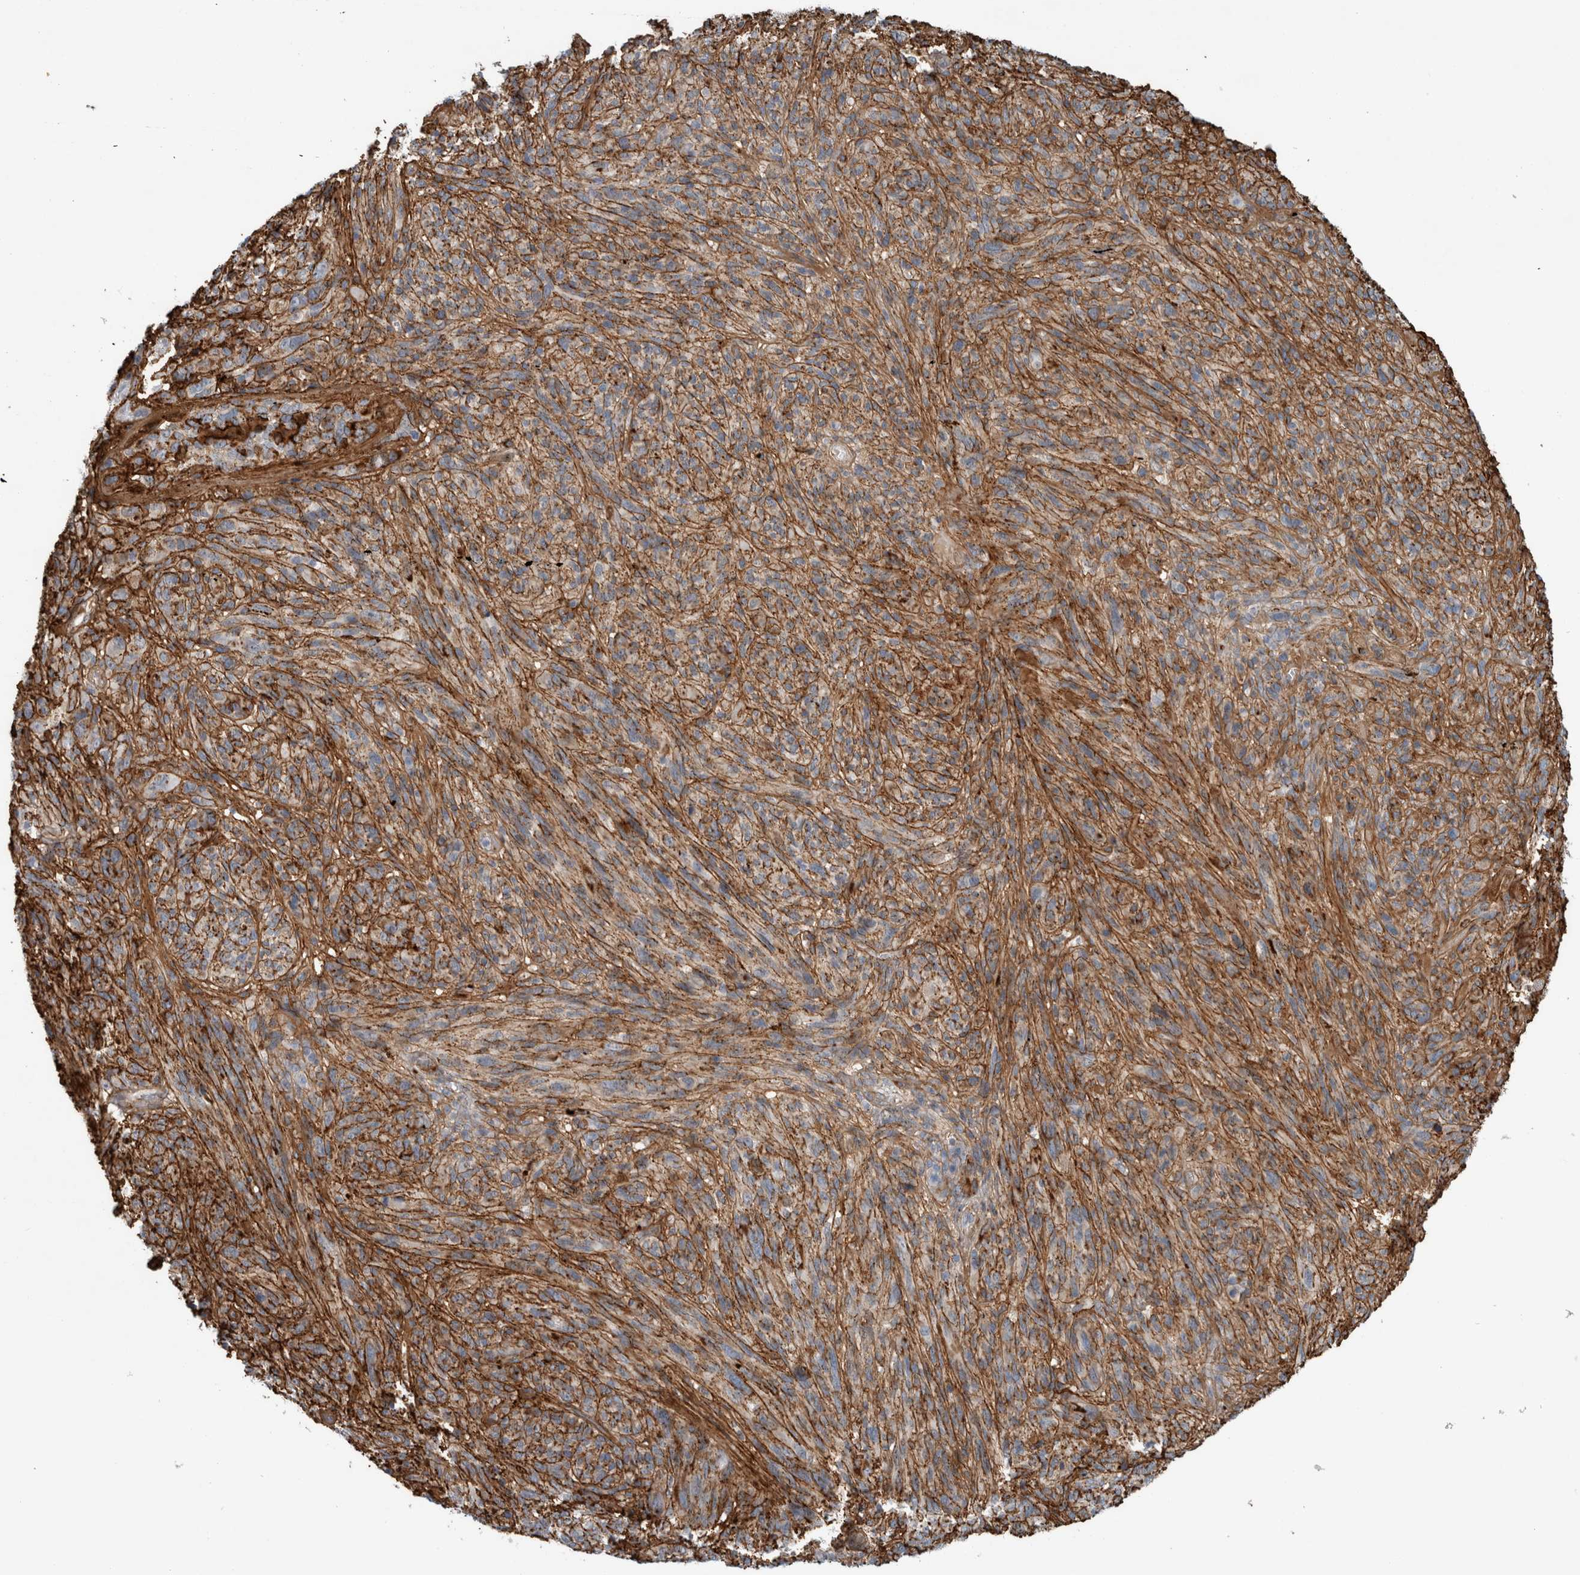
{"staining": {"intensity": "weak", "quantity": ">75%", "location": "cytoplasmic/membranous"}, "tissue": "melanoma", "cell_type": "Tumor cells", "image_type": "cancer", "snomed": [{"axis": "morphology", "description": "Malignant melanoma, NOS"}, {"axis": "topography", "description": "Skin of head"}], "caption": "A micrograph of malignant melanoma stained for a protein shows weak cytoplasmic/membranous brown staining in tumor cells.", "gene": "FN1", "patient": {"sex": "male", "age": 96}}